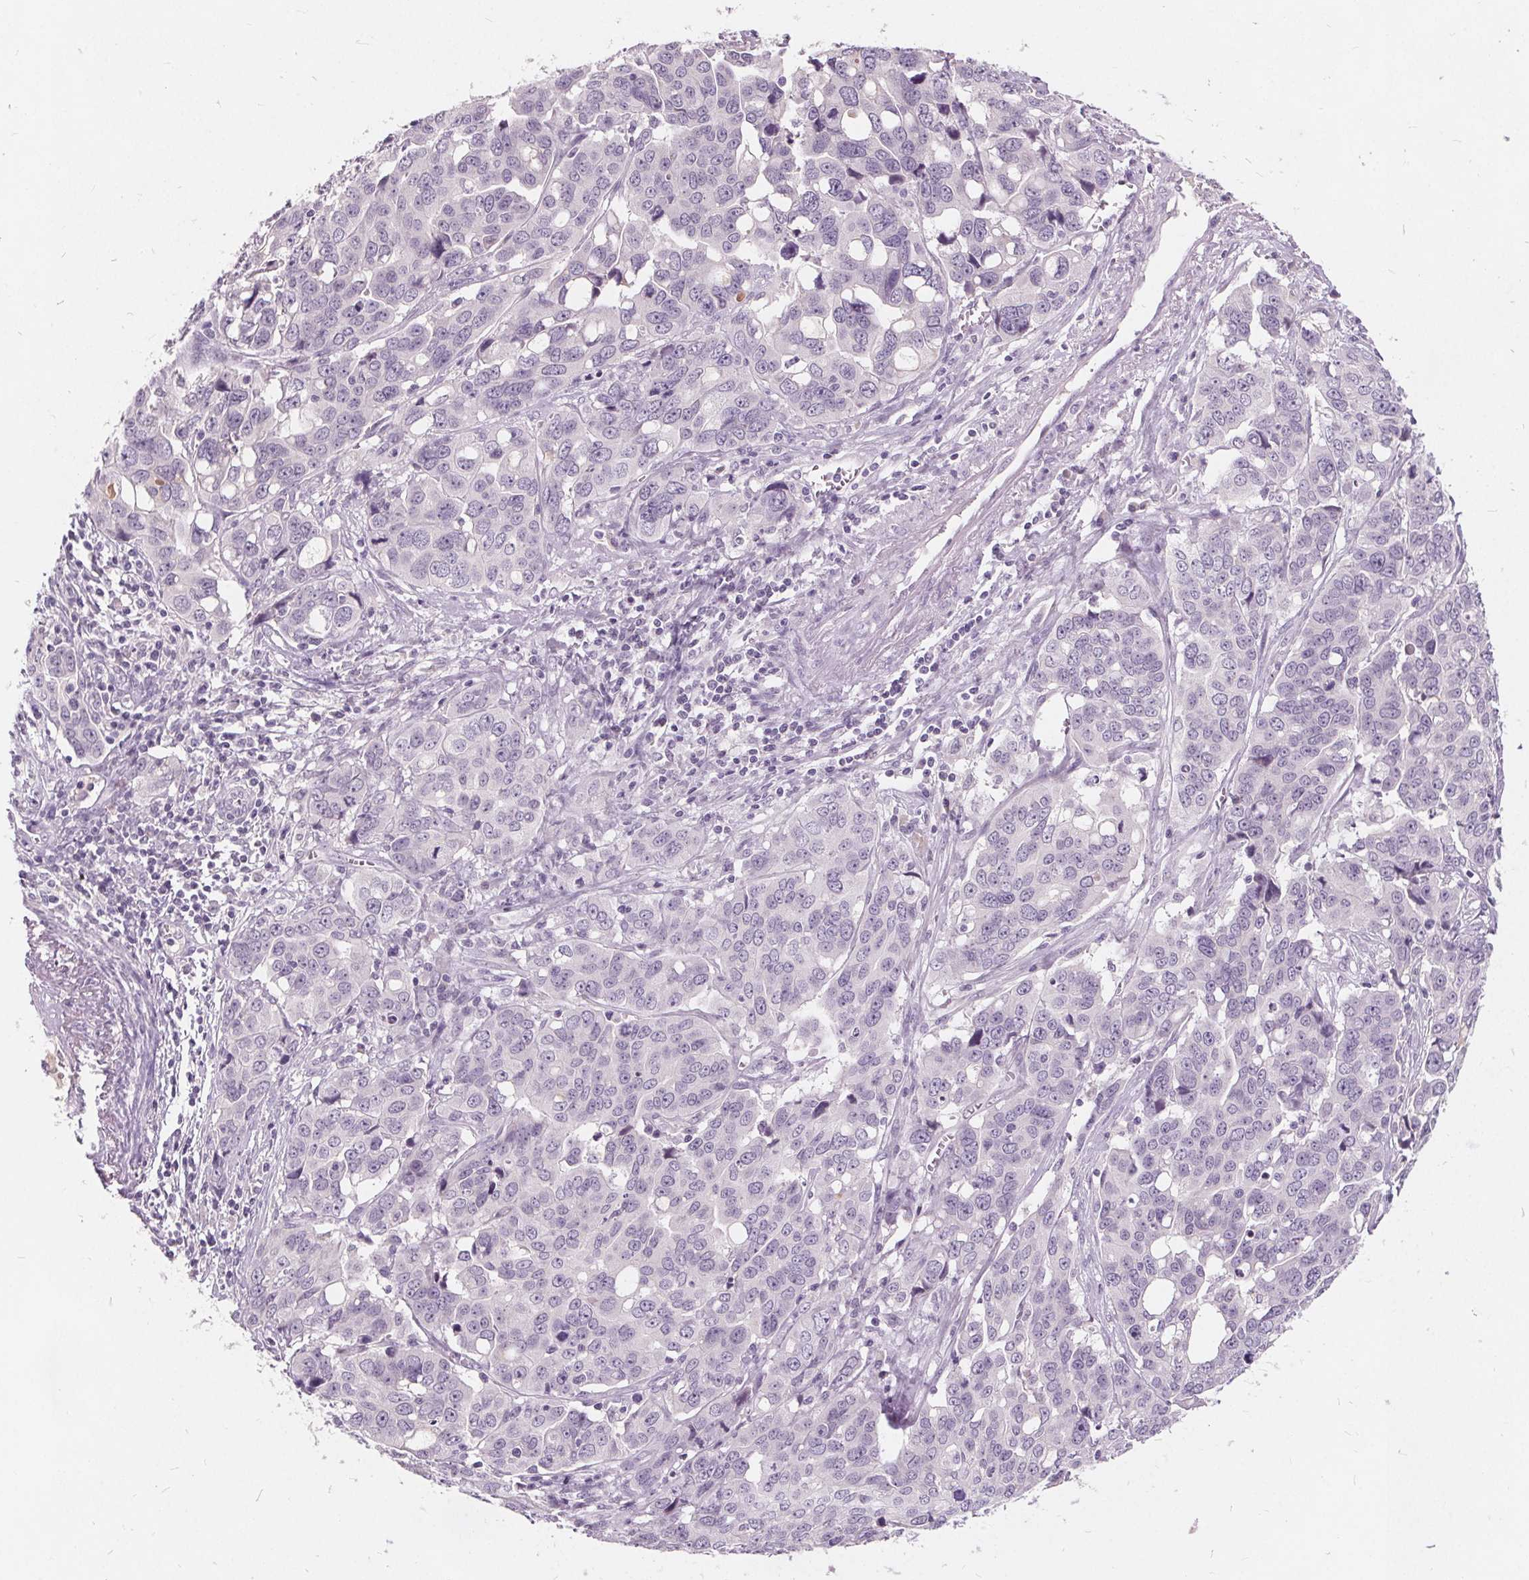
{"staining": {"intensity": "negative", "quantity": "none", "location": "none"}, "tissue": "ovarian cancer", "cell_type": "Tumor cells", "image_type": "cancer", "snomed": [{"axis": "morphology", "description": "Carcinoma, endometroid"}, {"axis": "topography", "description": "Ovary"}], "caption": "Tumor cells are negative for protein expression in human endometroid carcinoma (ovarian).", "gene": "PLA2G2E", "patient": {"sex": "female", "age": 78}}